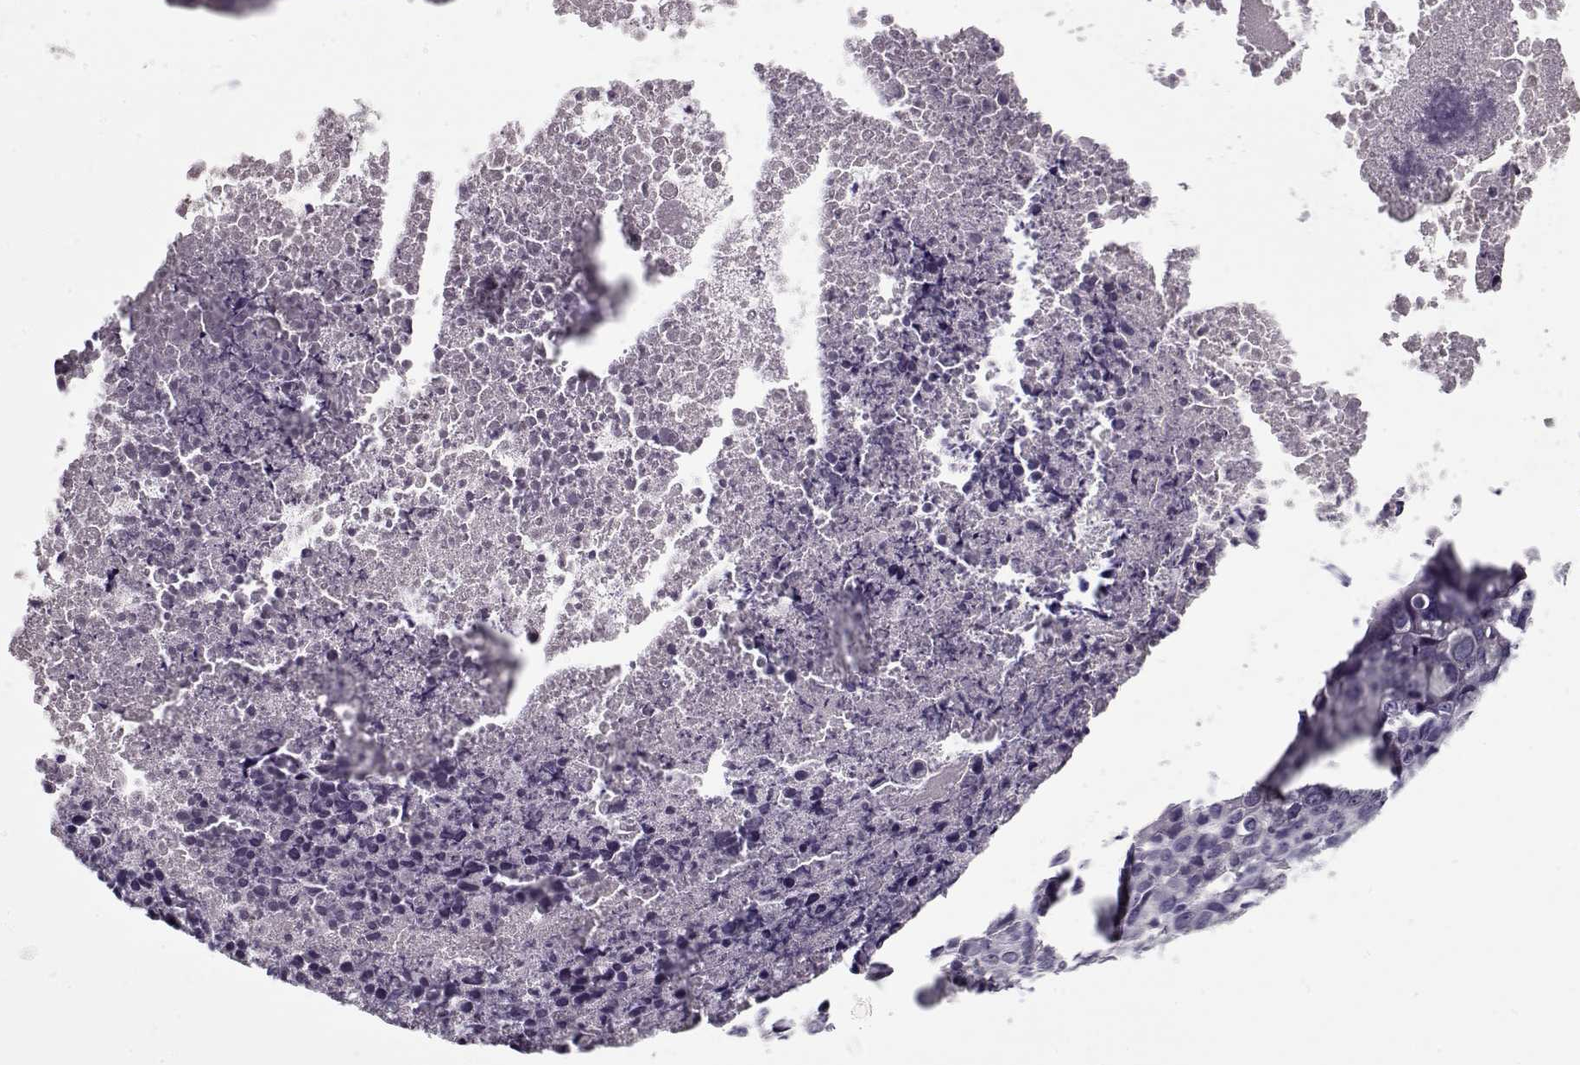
{"staining": {"intensity": "negative", "quantity": "none", "location": "none"}, "tissue": "breast cancer", "cell_type": "Tumor cells", "image_type": "cancer", "snomed": [{"axis": "morphology", "description": "Duct carcinoma"}, {"axis": "topography", "description": "Breast"}], "caption": "The image displays no staining of tumor cells in breast infiltrating ductal carcinoma. (Stains: DAB immunohistochemistry with hematoxylin counter stain, Microscopy: brightfield microscopy at high magnification).", "gene": "CCDC136", "patient": {"sex": "female", "age": 38}}